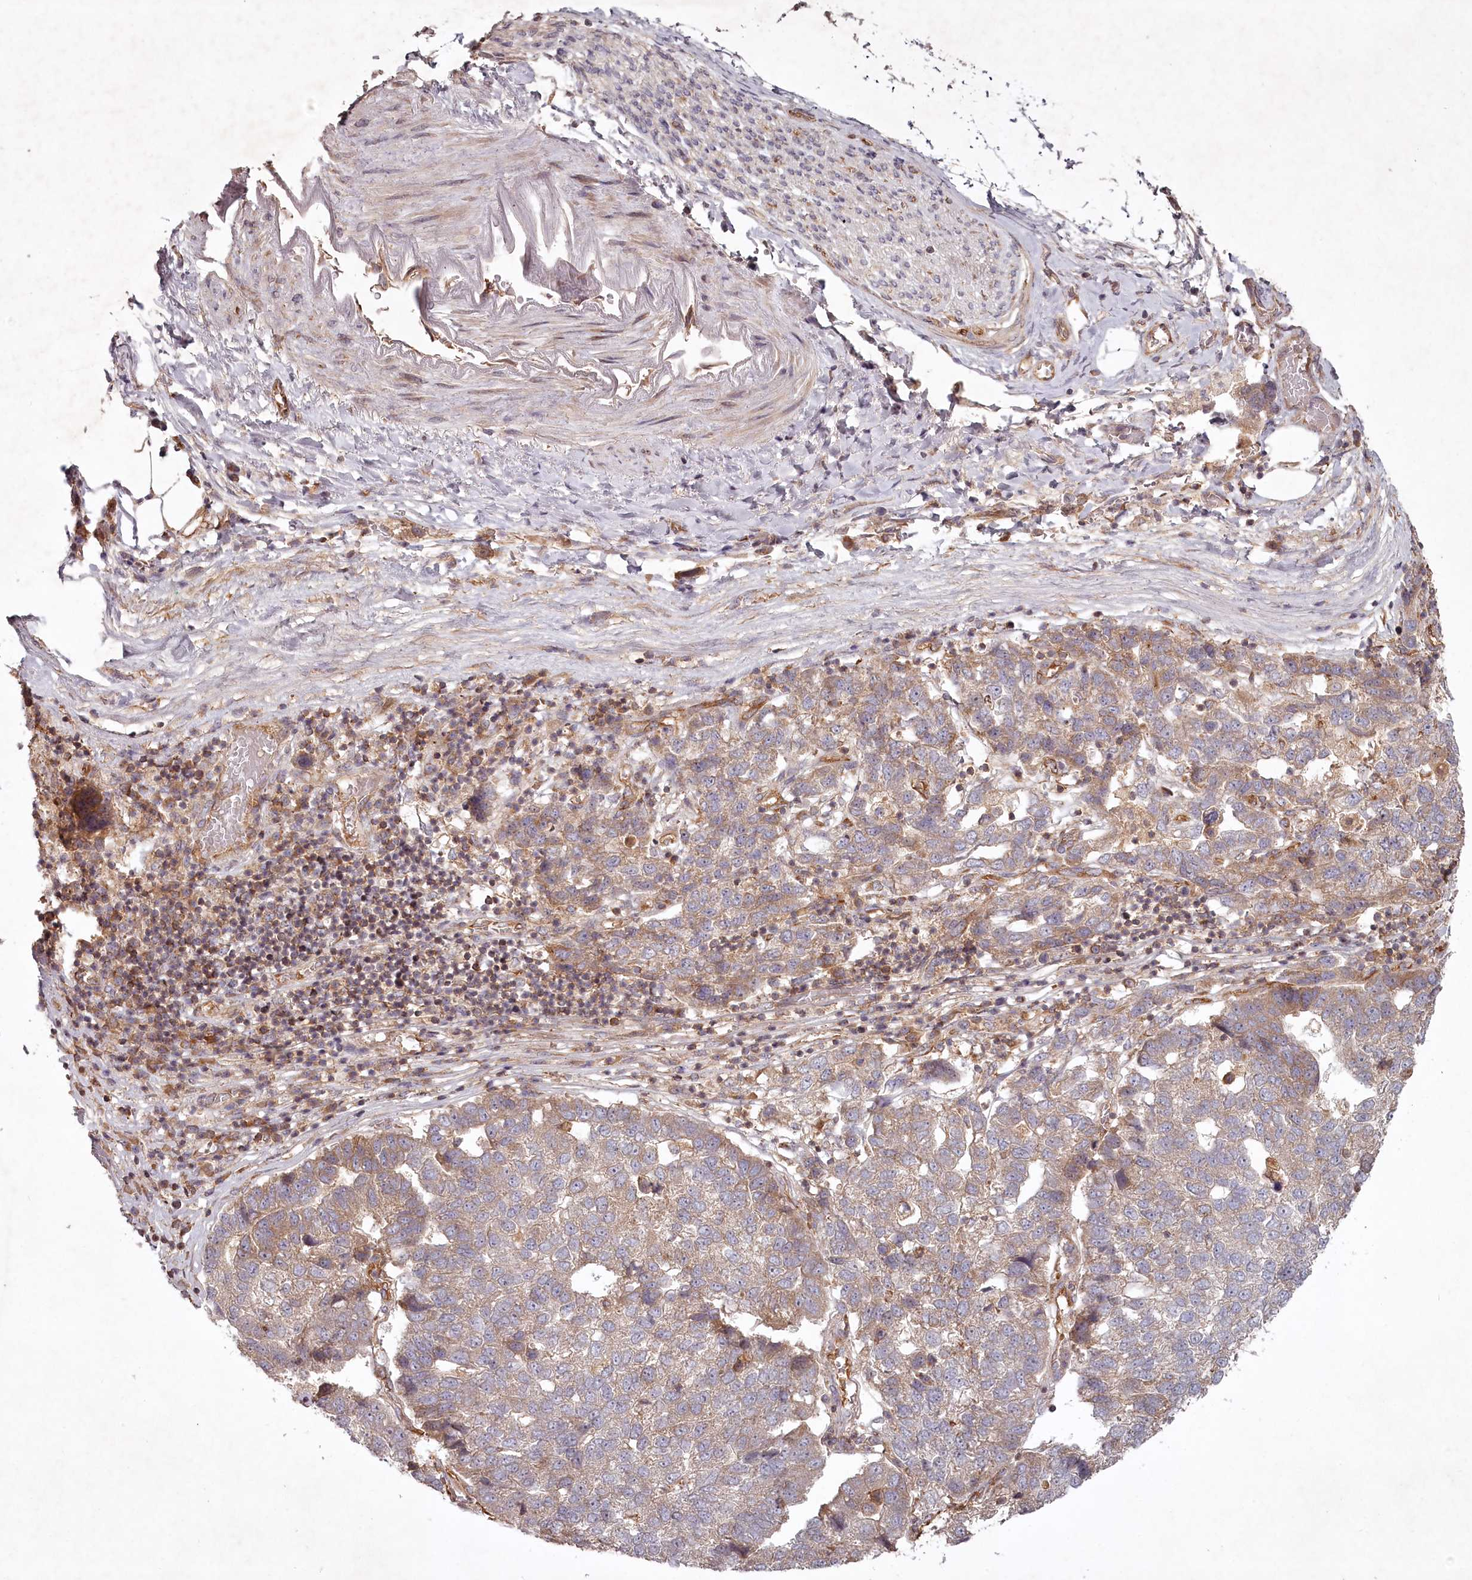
{"staining": {"intensity": "weak", "quantity": "<25%", "location": "cytoplasmic/membranous"}, "tissue": "pancreatic cancer", "cell_type": "Tumor cells", "image_type": "cancer", "snomed": [{"axis": "morphology", "description": "Adenocarcinoma, NOS"}, {"axis": "topography", "description": "Pancreas"}], "caption": "High power microscopy image of an immunohistochemistry (IHC) photomicrograph of adenocarcinoma (pancreatic), revealing no significant expression in tumor cells.", "gene": "TMIE", "patient": {"sex": "female", "age": 61}}